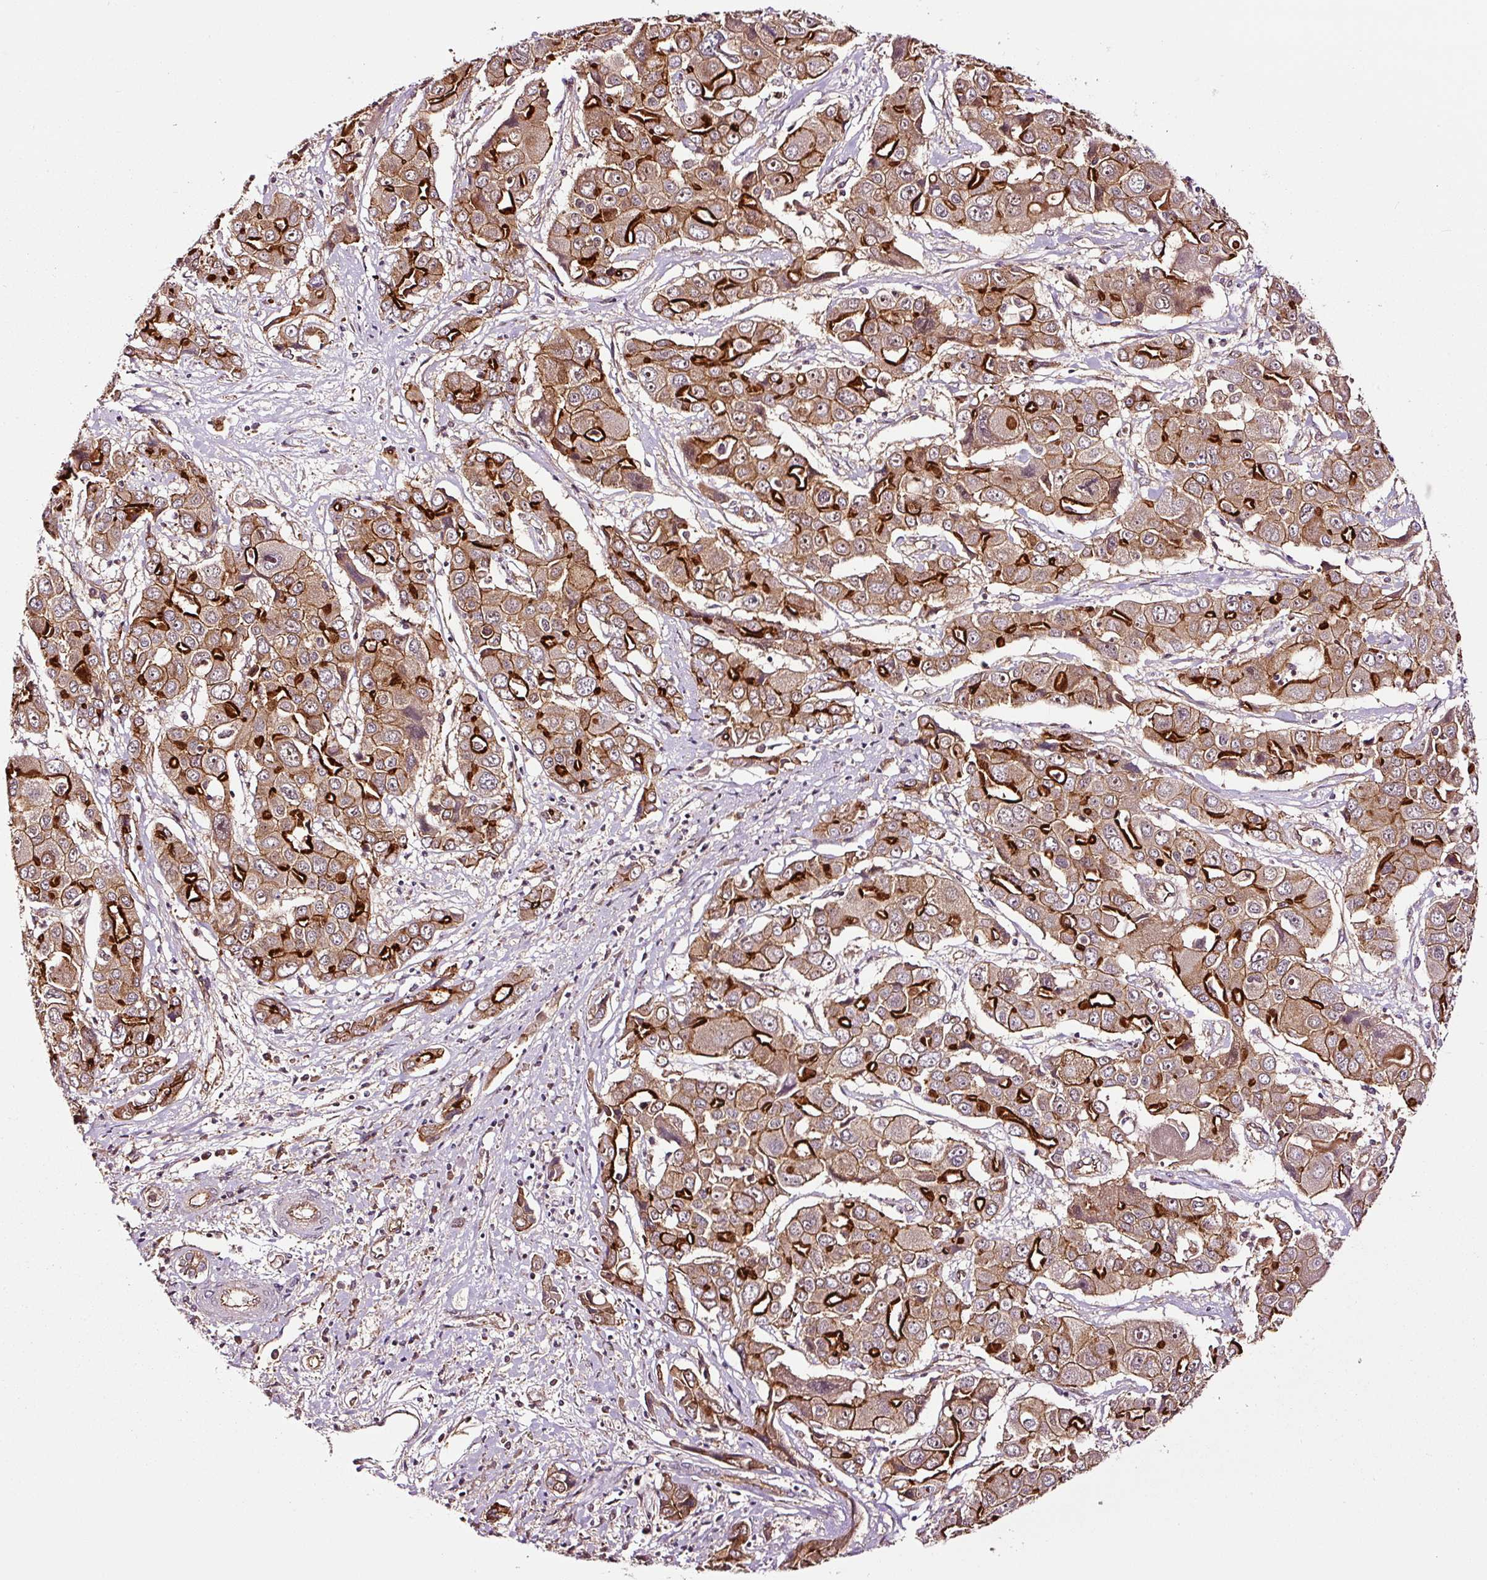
{"staining": {"intensity": "strong", "quantity": ">75%", "location": "cytoplasmic/membranous"}, "tissue": "liver cancer", "cell_type": "Tumor cells", "image_type": "cancer", "snomed": [{"axis": "morphology", "description": "Cholangiocarcinoma"}, {"axis": "topography", "description": "Liver"}], "caption": "Liver cancer stained with DAB (3,3'-diaminobenzidine) immunohistochemistry displays high levels of strong cytoplasmic/membranous positivity in about >75% of tumor cells.", "gene": "METAP1", "patient": {"sex": "male", "age": 67}}